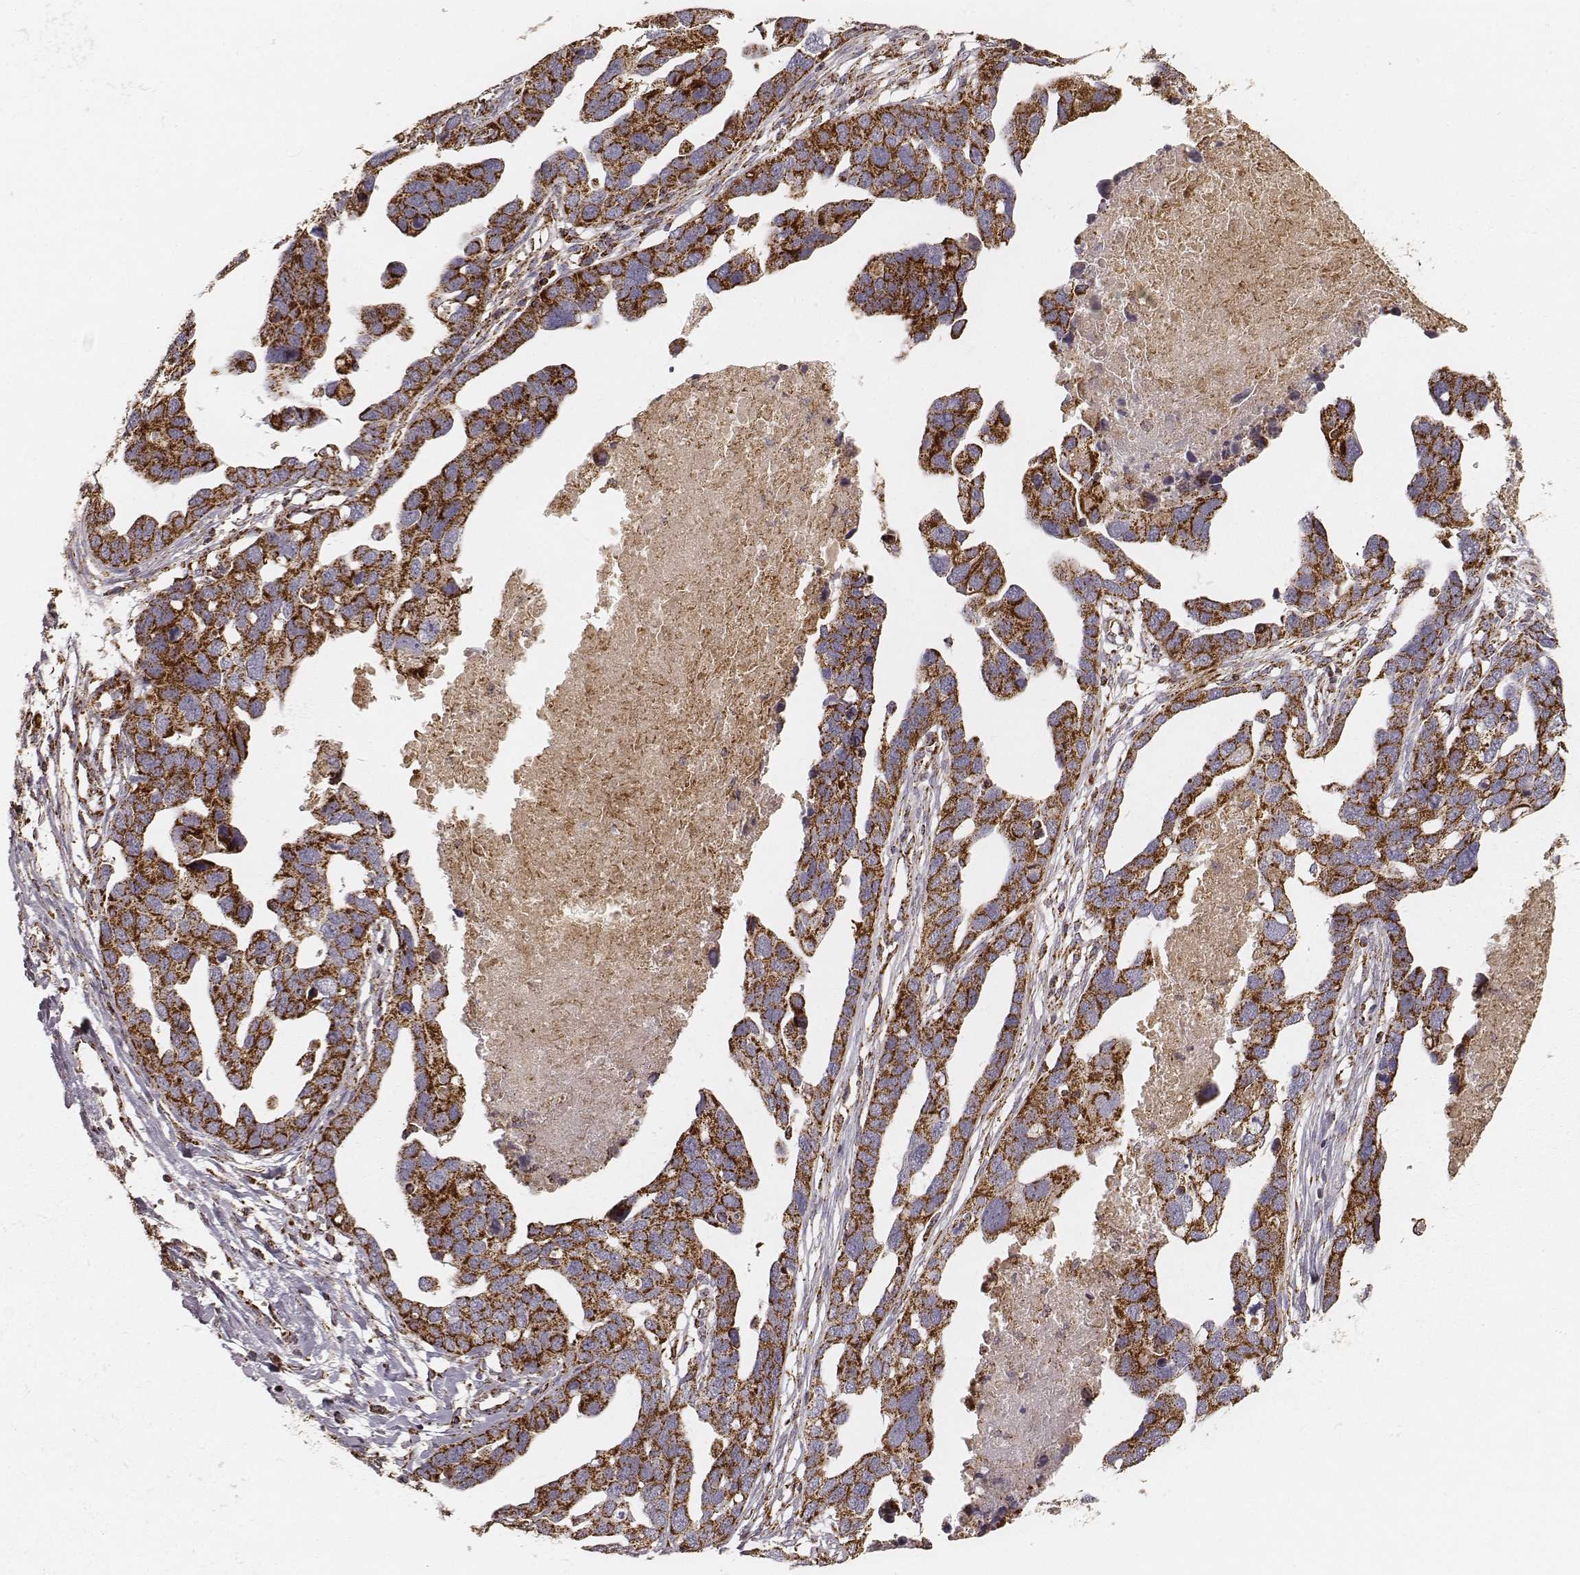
{"staining": {"intensity": "strong", "quantity": ">75%", "location": "cytoplasmic/membranous"}, "tissue": "ovarian cancer", "cell_type": "Tumor cells", "image_type": "cancer", "snomed": [{"axis": "morphology", "description": "Cystadenocarcinoma, serous, NOS"}, {"axis": "topography", "description": "Ovary"}], "caption": "Immunohistochemical staining of ovarian cancer exhibits high levels of strong cytoplasmic/membranous positivity in approximately >75% of tumor cells.", "gene": "CS", "patient": {"sex": "female", "age": 54}}